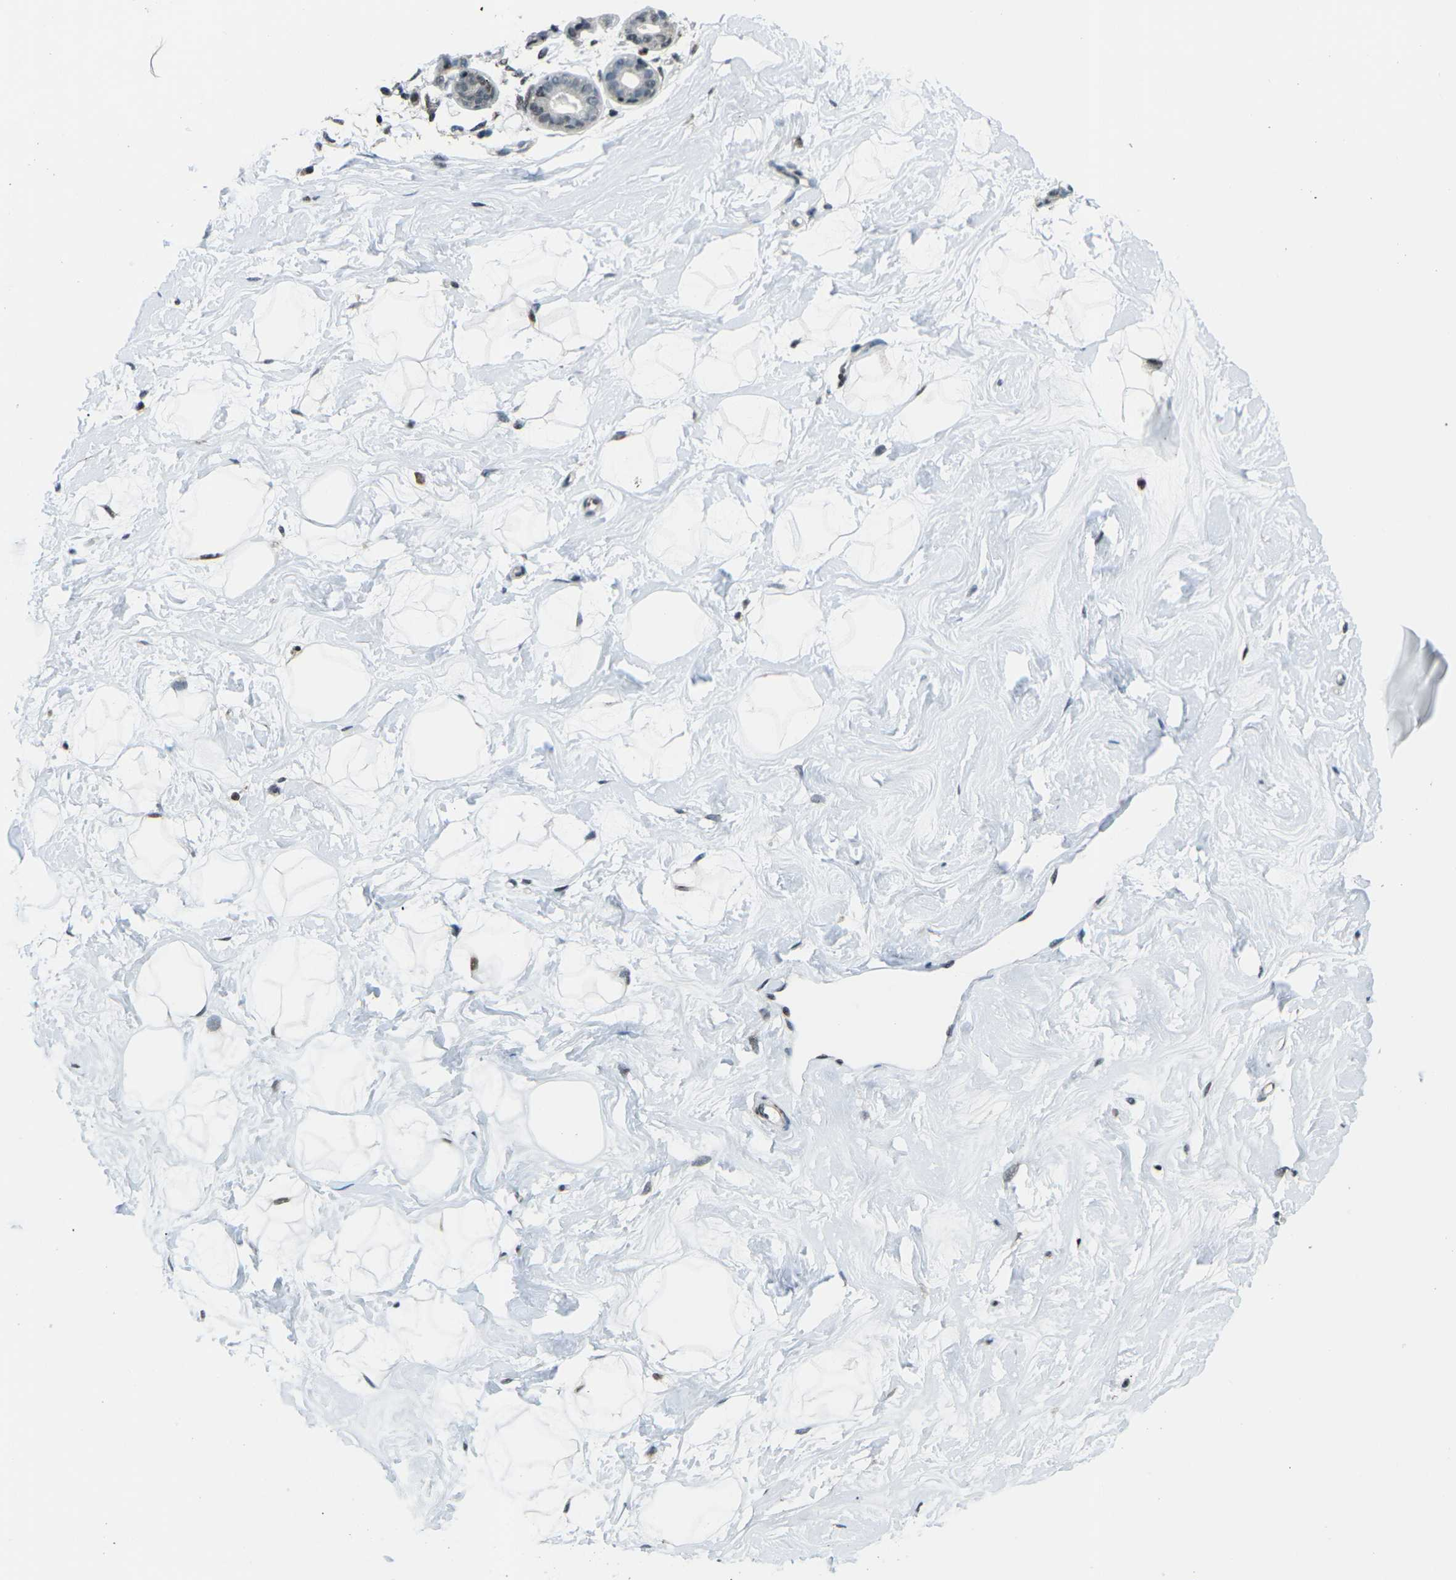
{"staining": {"intensity": "negative", "quantity": "none", "location": "none"}, "tissue": "breast", "cell_type": "Adipocytes", "image_type": "normal", "snomed": [{"axis": "morphology", "description": "Normal tissue, NOS"}, {"axis": "topography", "description": "Breast"}], "caption": "Immunohistochemistry (IHC) of normal breast shows no expression in adipocytes. (DAB immunohistochemistry (IHC), high magnification).", "gene": "MBNL1", "patient": {"sex": "female", "age": 23}}